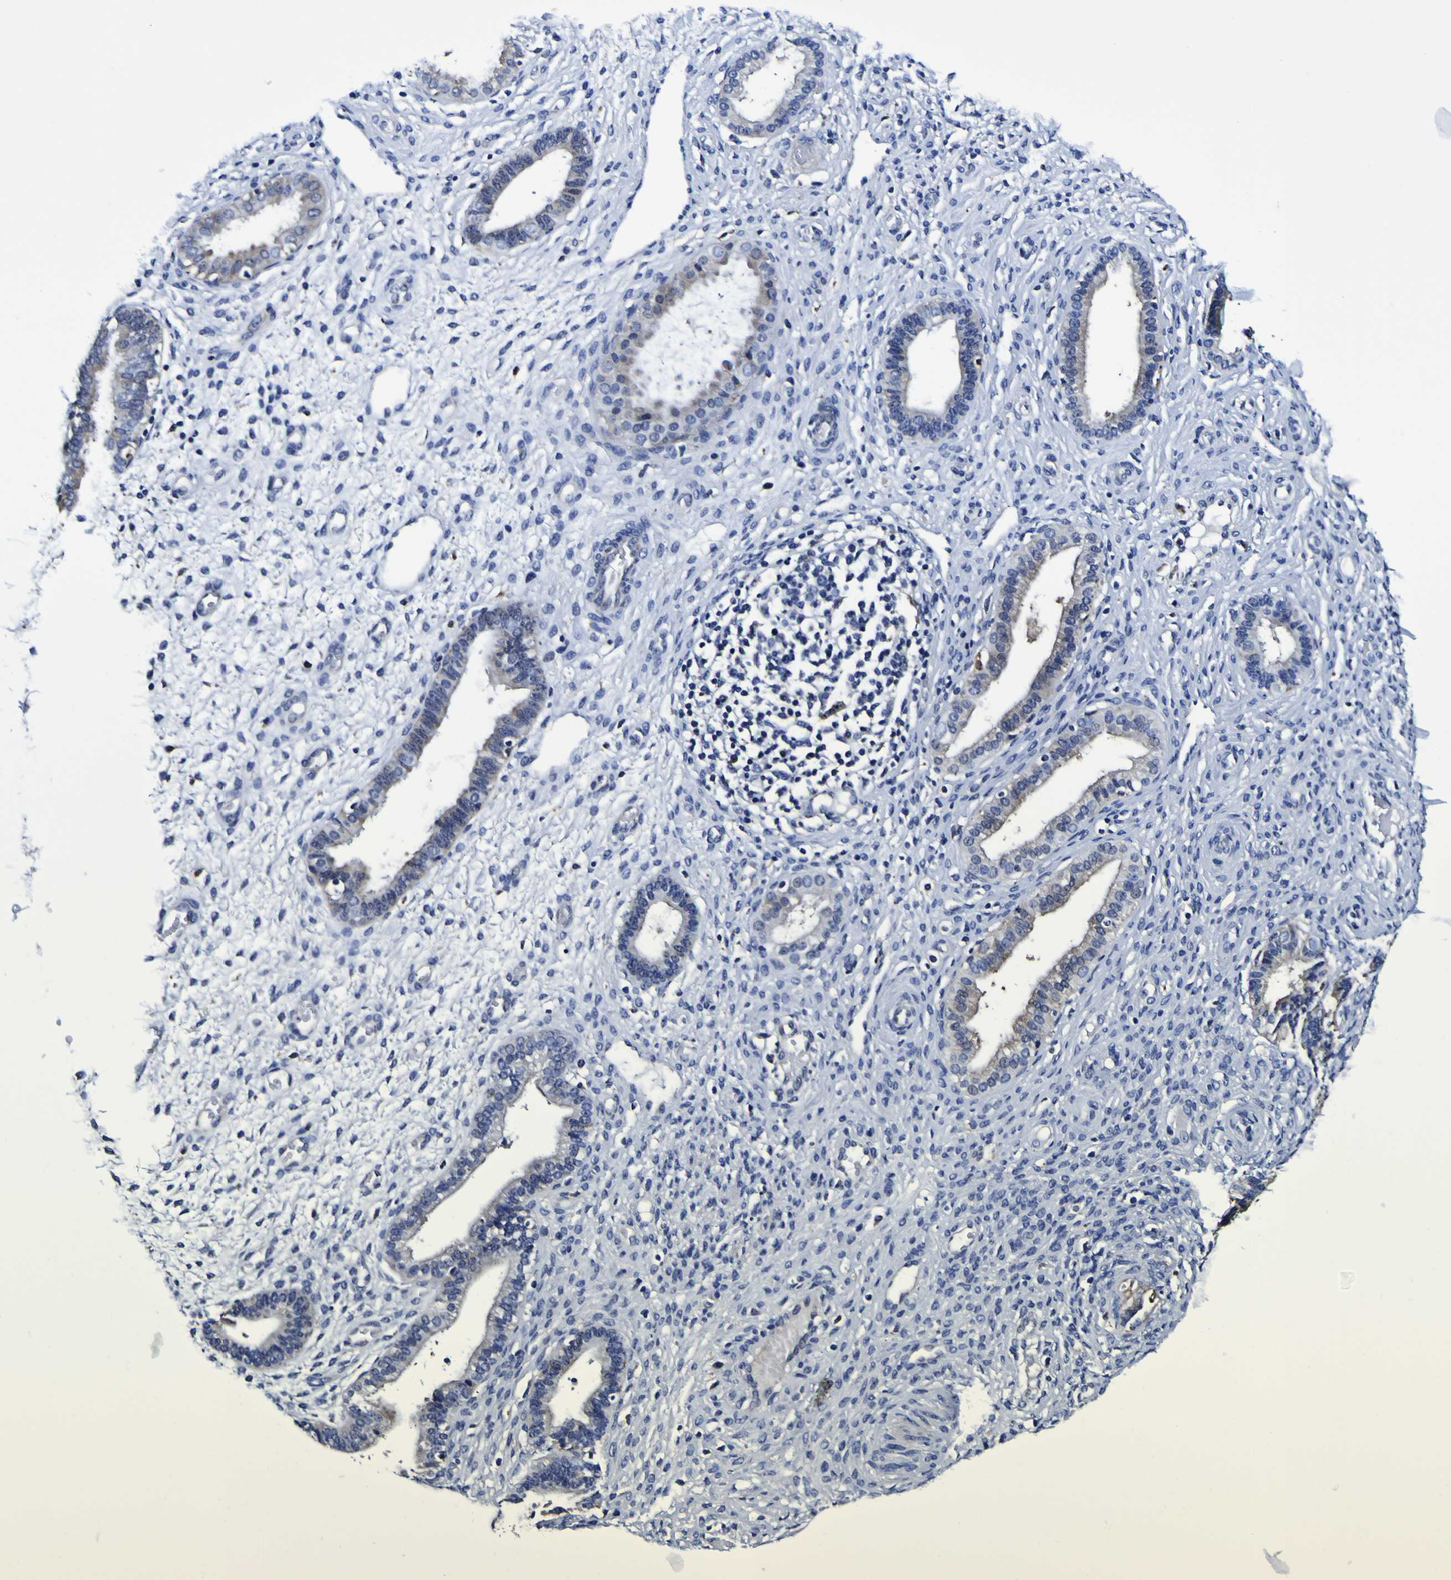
{"staining": {"intensity": "negative", "quantity": "none", "location": "none"}, "tissue": "endometrium", "cell_type": "Cells in endometrial stroma", "image_type": "normal", "snomed": [{"axis": "morphology", "description": "Normal tissue, NOS"}, {"axis": "topography", "description": "Endometrium"}], "caption": "A high-resolution micrograph shows IHC staining of normal endometrium, which shows no significant staining in cells in endometrial stroma.", "gene": "GPX1", "patient": {"sex": "female", "age": 61}}